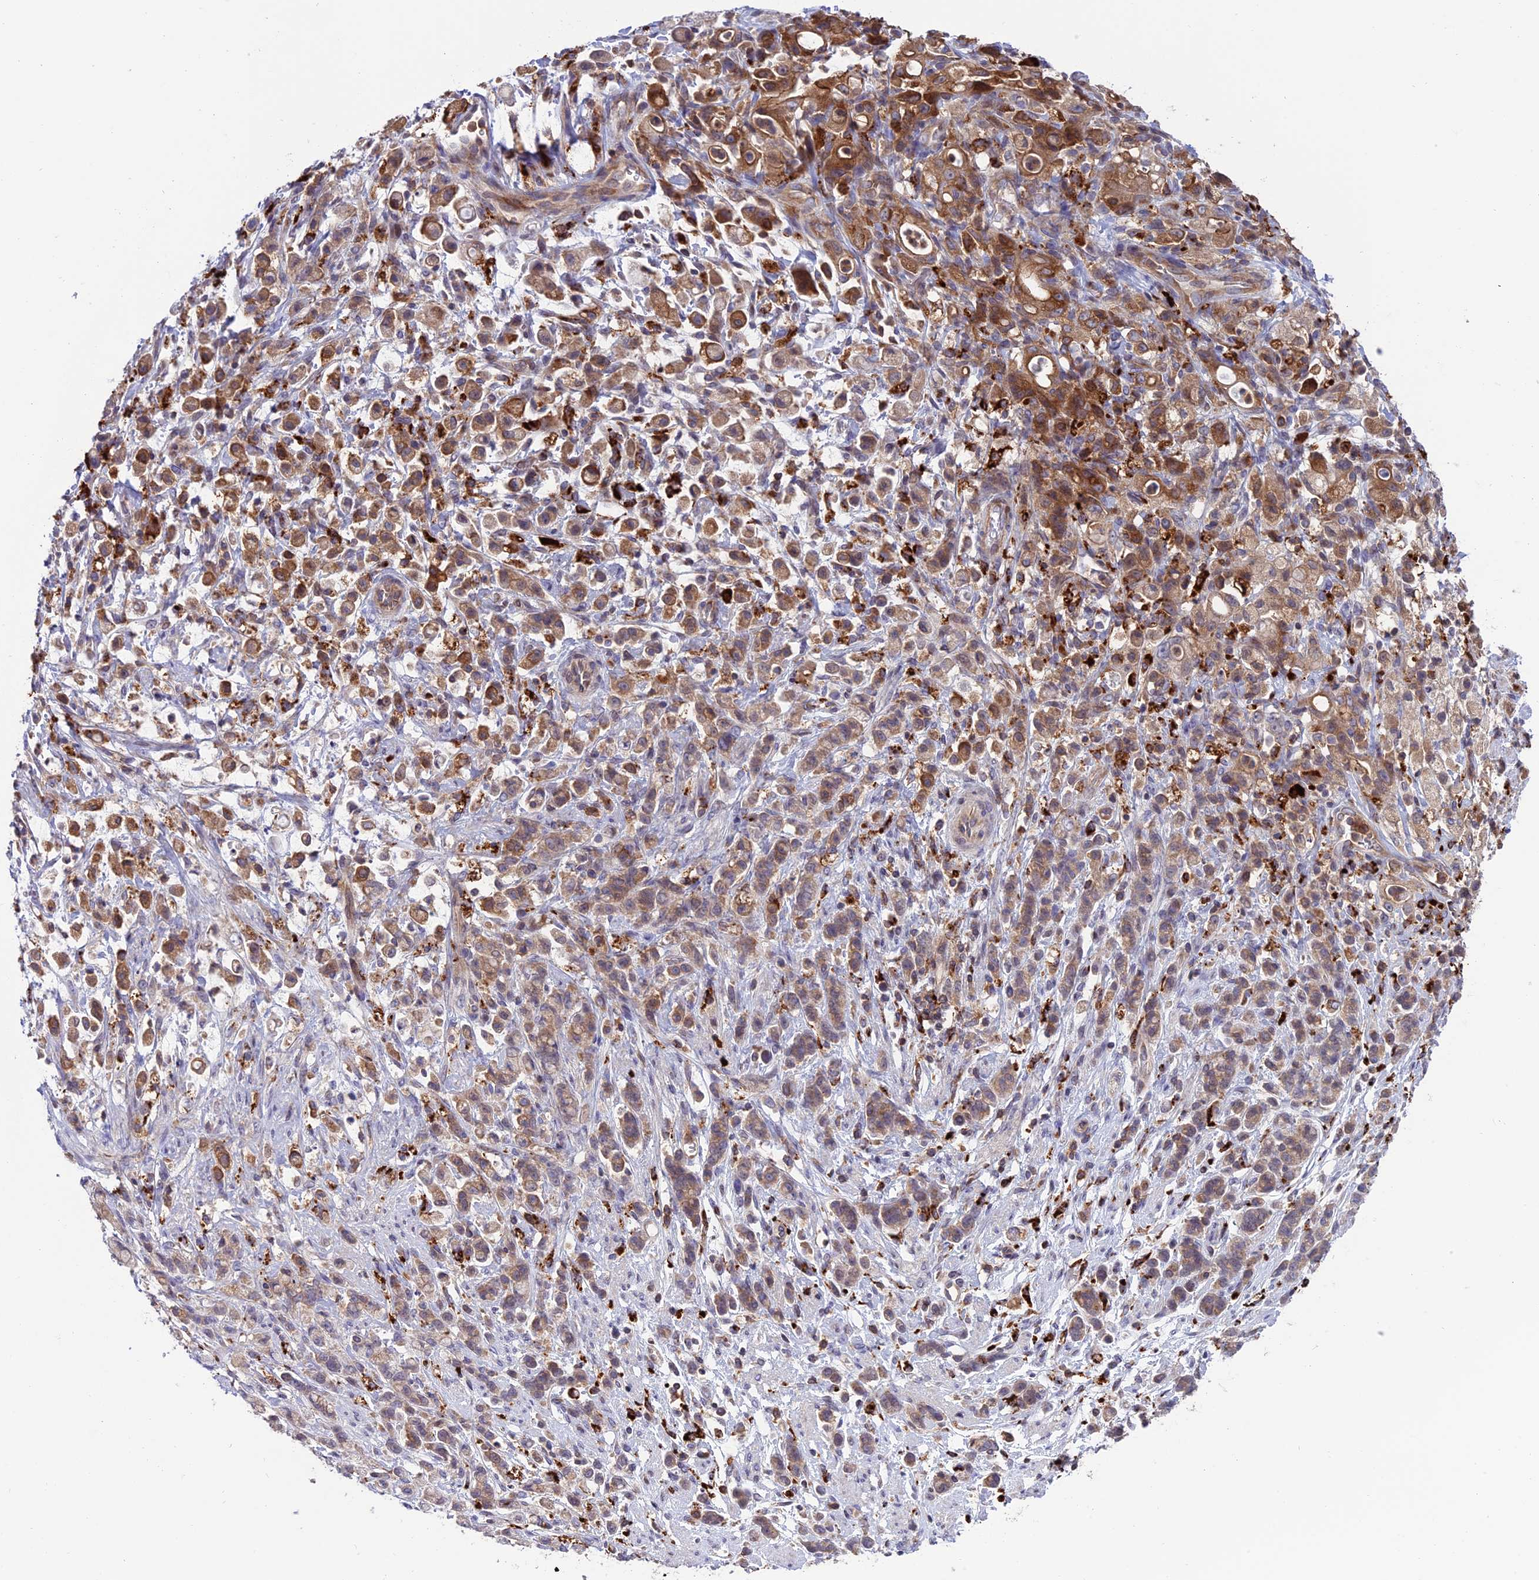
{"staining": {"intensity": "moderate", "quantity": "25%-75%", "location": "cytoplasmic/membranous"}, "tissue": "stomach cancer", "cell_type": "Tumor cells", "image_type": "cancer", "snomed": [{"axis": "morphology", "description": "Adenocarcinoma, NOS"}, {"axis": "topography", "description": "Stomach"}], "caption": "This micrograph displays IHC staining of human stomach cancer, with medium moderate cytoplasmic/membranous expression in about 25%-75% of tumor cells.", "gene": "ARHGEF18", "patient": {"sex": "female", "age": 60}}